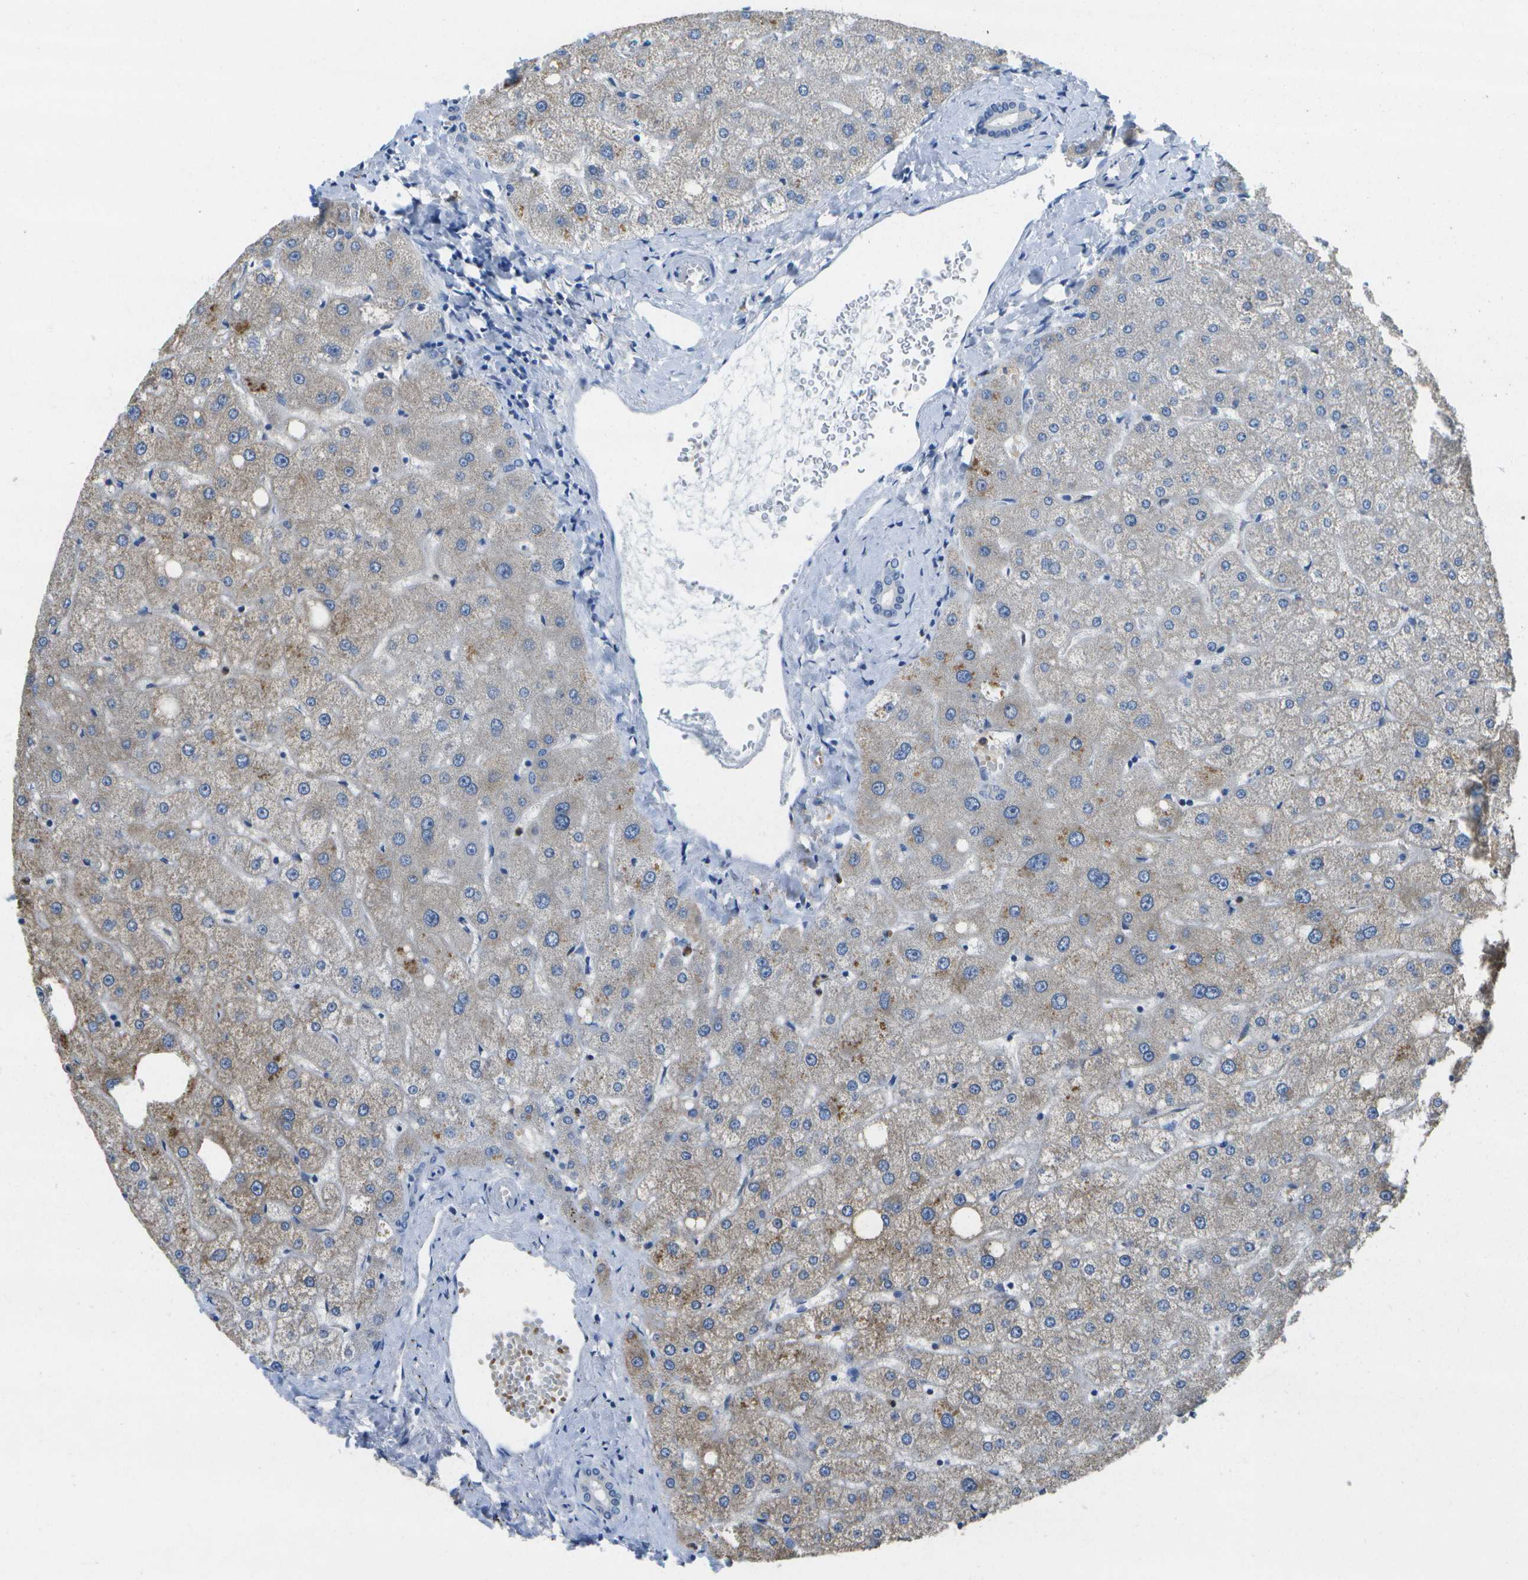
{"staining": {"intensity": "negative", "quantity": "none", "location": "none"}, "tissue": "liver", "cell_type": "Cholangiocytes", "image_type": "normal", "snomed": [{"axis": "morphology", "description": "Normal tissue, NOS"}, {"axis": "topography", "description": "Liver"}], "caption": "The histopathology image shows no staining of cholangiocytes in normal liver. (Stains: DAB (3,3'-diaminobenzidine) immunohistochemistry with hematoxylin counter stain, Microscopy: brightfield microscopy at high magnification).", "gene": "DSE", "patient": {"sex": "male", "age": 73}}